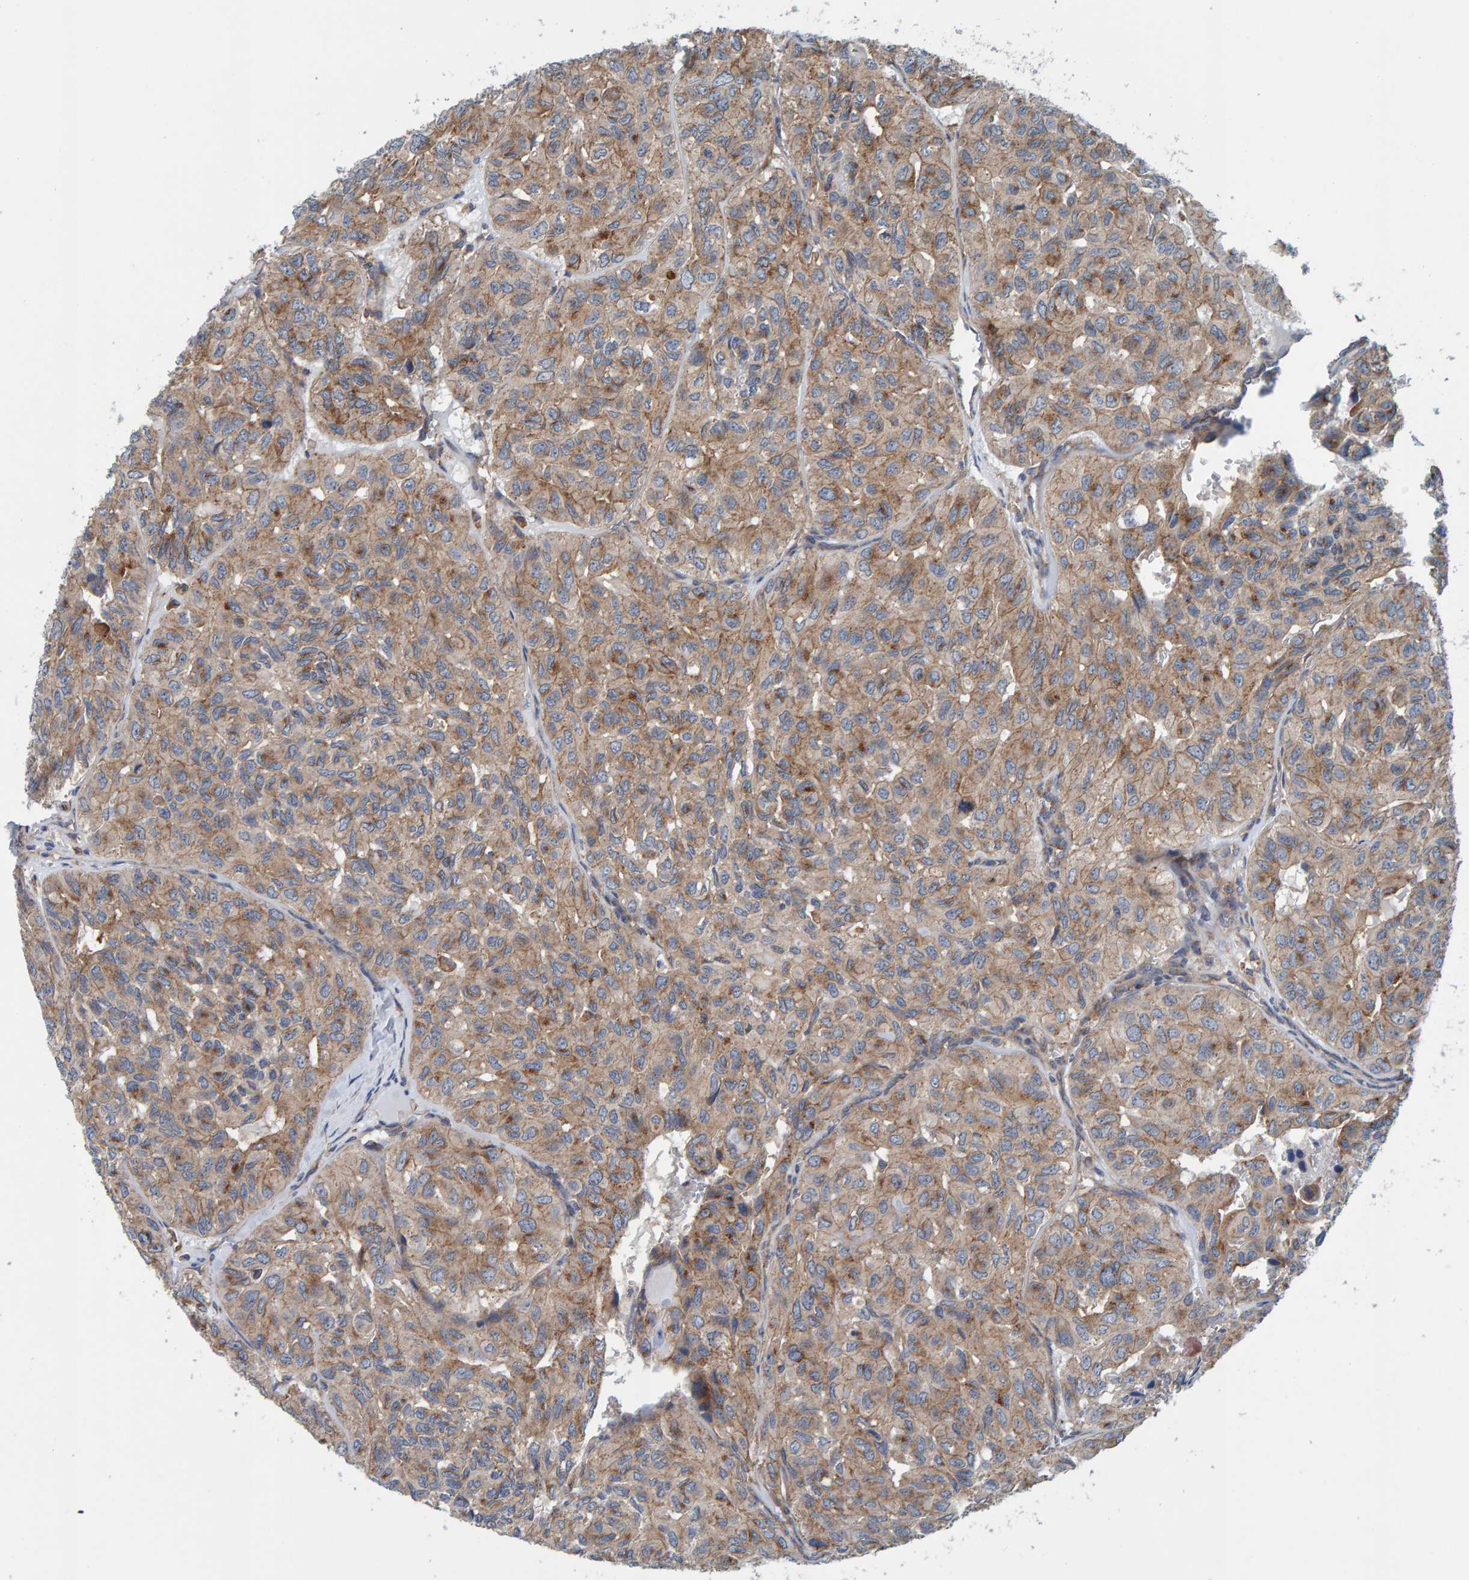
{"staining": {"intensity": "moderate", "quantity": ">75%", "location": "cytoplasmic/membranous"}, "tissue": "head and neck cancer", "cell_type": "Tumor cells", "image_type": "cancer", "snomed": [{"axis": "morphology", "description": "Adenocarcinoma, NOS"}, {"axis": "topography", "description": "Salivary gland, NOS"}, {"axis": "topography", "description": "Head-Neck"}], "caption": "Immunohistochemistry (DAB) staining of human head and neck cancer (adenocarcinoma) reveals moderate cytoplasmic/membranous protein staining in about >75% of tumor cells.", "gene": "MKLN1", "patient": {"sex": "female", "age": 76}}